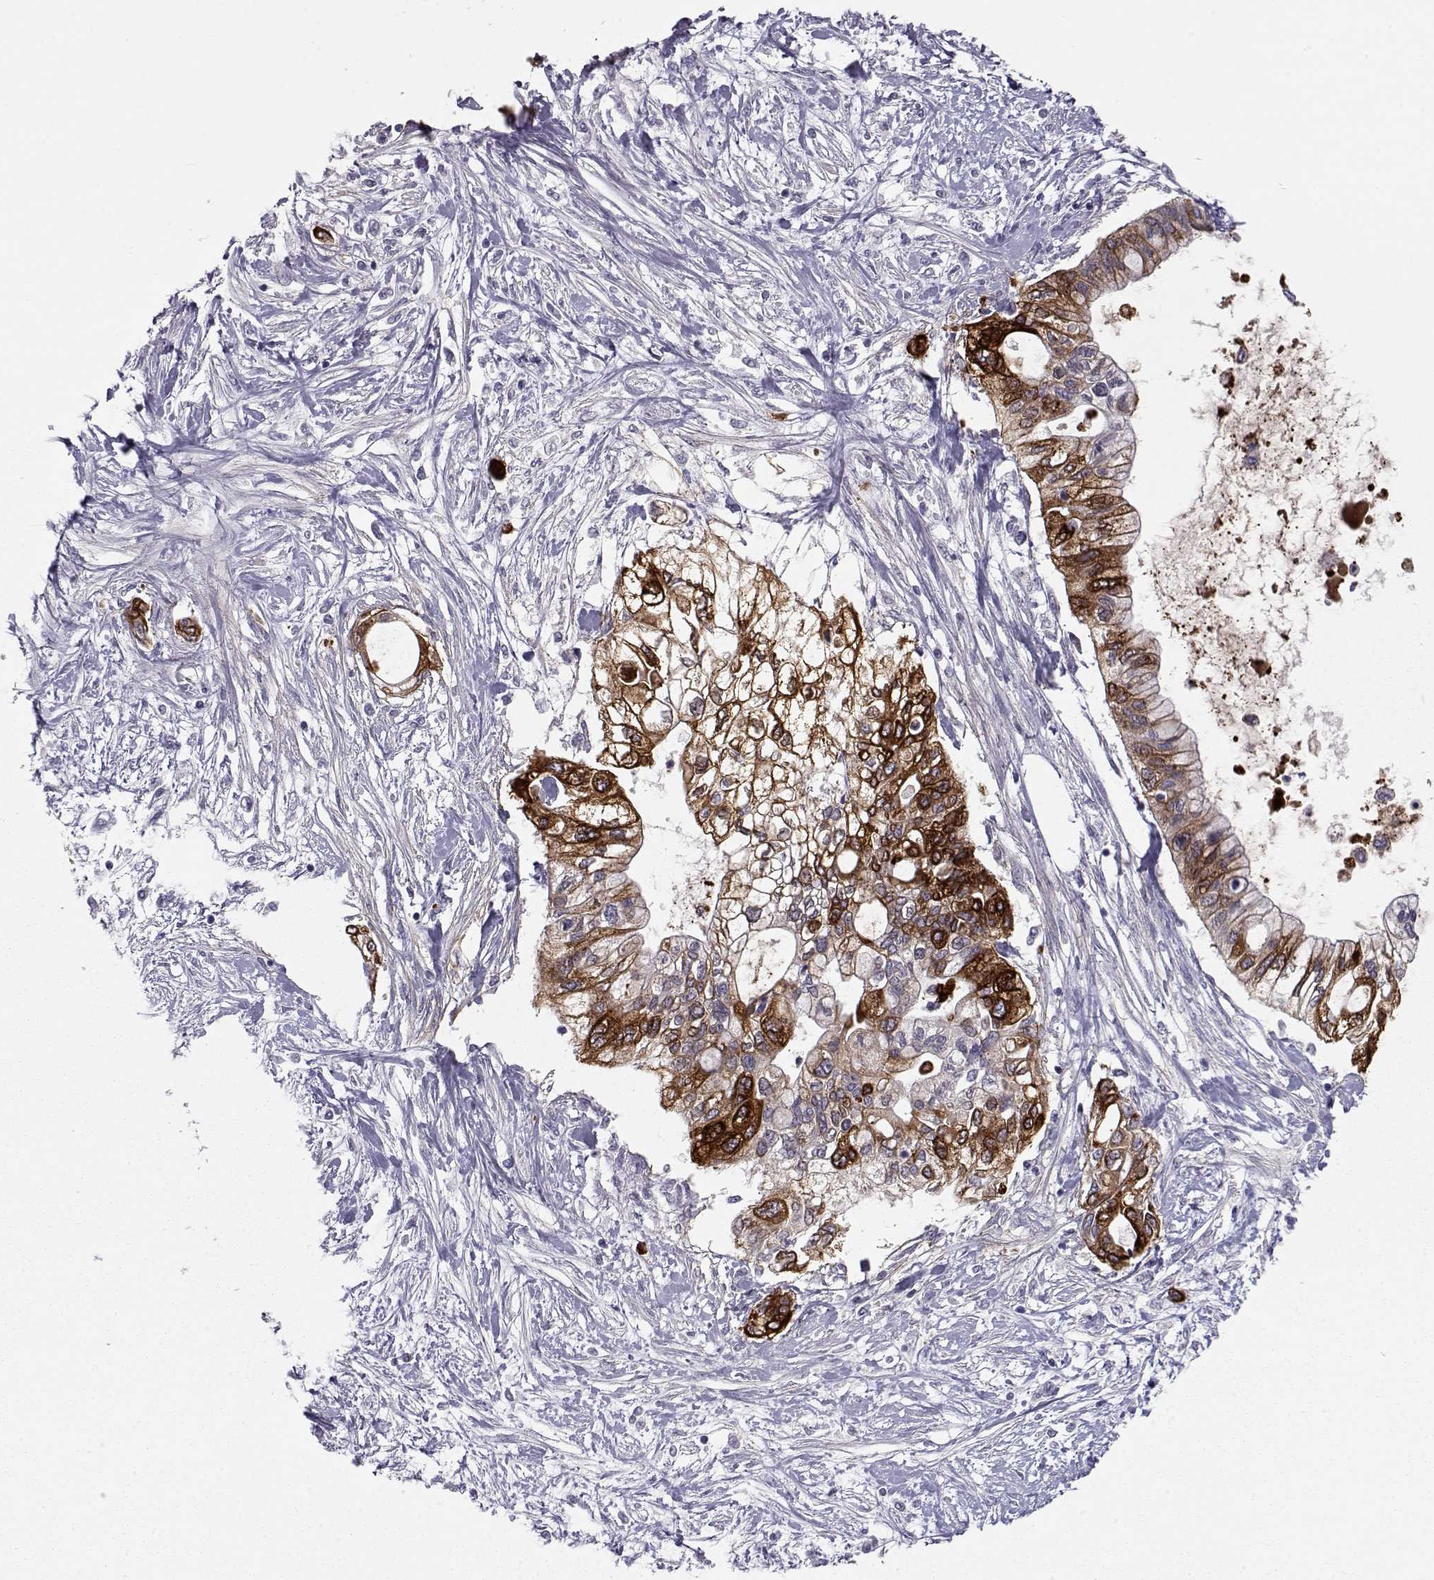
{"staining": {"intensity": "strong", "quantity": ">75%", "location": "cytoplasmic/membranous"}, "tissue": "pancreatic cancer", "cell_type": "Tumor cells", "image_type": "cancer", "snomed": [{"axis": "morphology", "description": "Adenocarcinoma, NOS"}, {"axis": "topography", "description": "Pancreas"}], "caption": "Human pancreatic adenocarcinoma stained with a brown dye displays strong cytoplasmic/membranous positive expression in about >75% of tumor cells.", "gene": "LAMB3", "patient": {"sex": "female", "age": 77}}